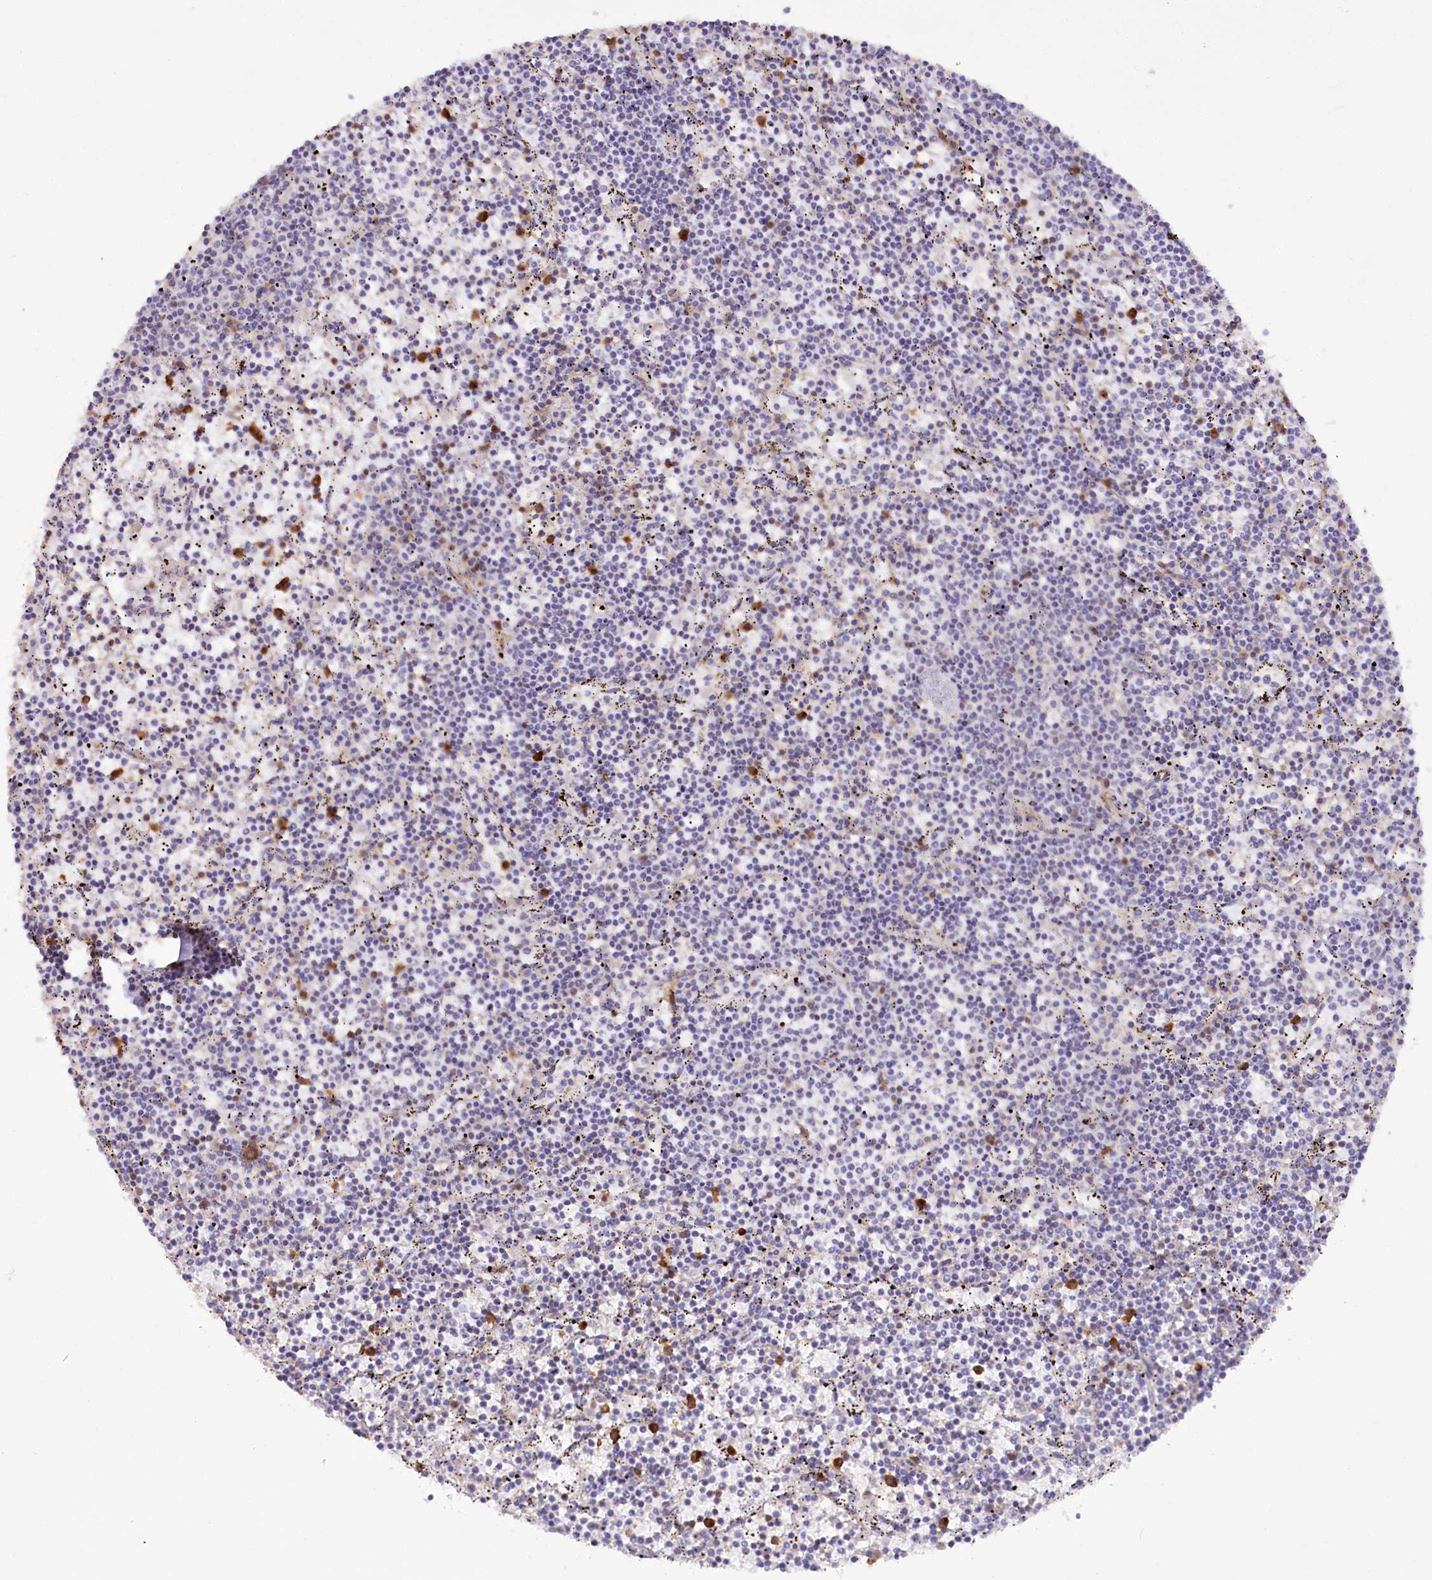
{"staining": {"intensity": "negative", "quantity": "none", "location": "none"}, "tissue": "lymphoma", "cell_type": "Tumor cells", "image_type": "cancer", "snomed": [{"axis": "morphology", "description": "Malignant lymphoma, non-Hodgkin's type, Low grade"}, {"axis": "topography", "description": "Spleen"}], "caption": "Immunohistochemical staining of human lymphoma exhibits no significant expression in tumor cells. The staining is performed using DAB (3,3'-diaminobenzidine) brown chromogen with nuclei counter-stained in using hematoxylin.", "gene": "SYNPO2", "patient": {"sex": "female", "age": 50}}